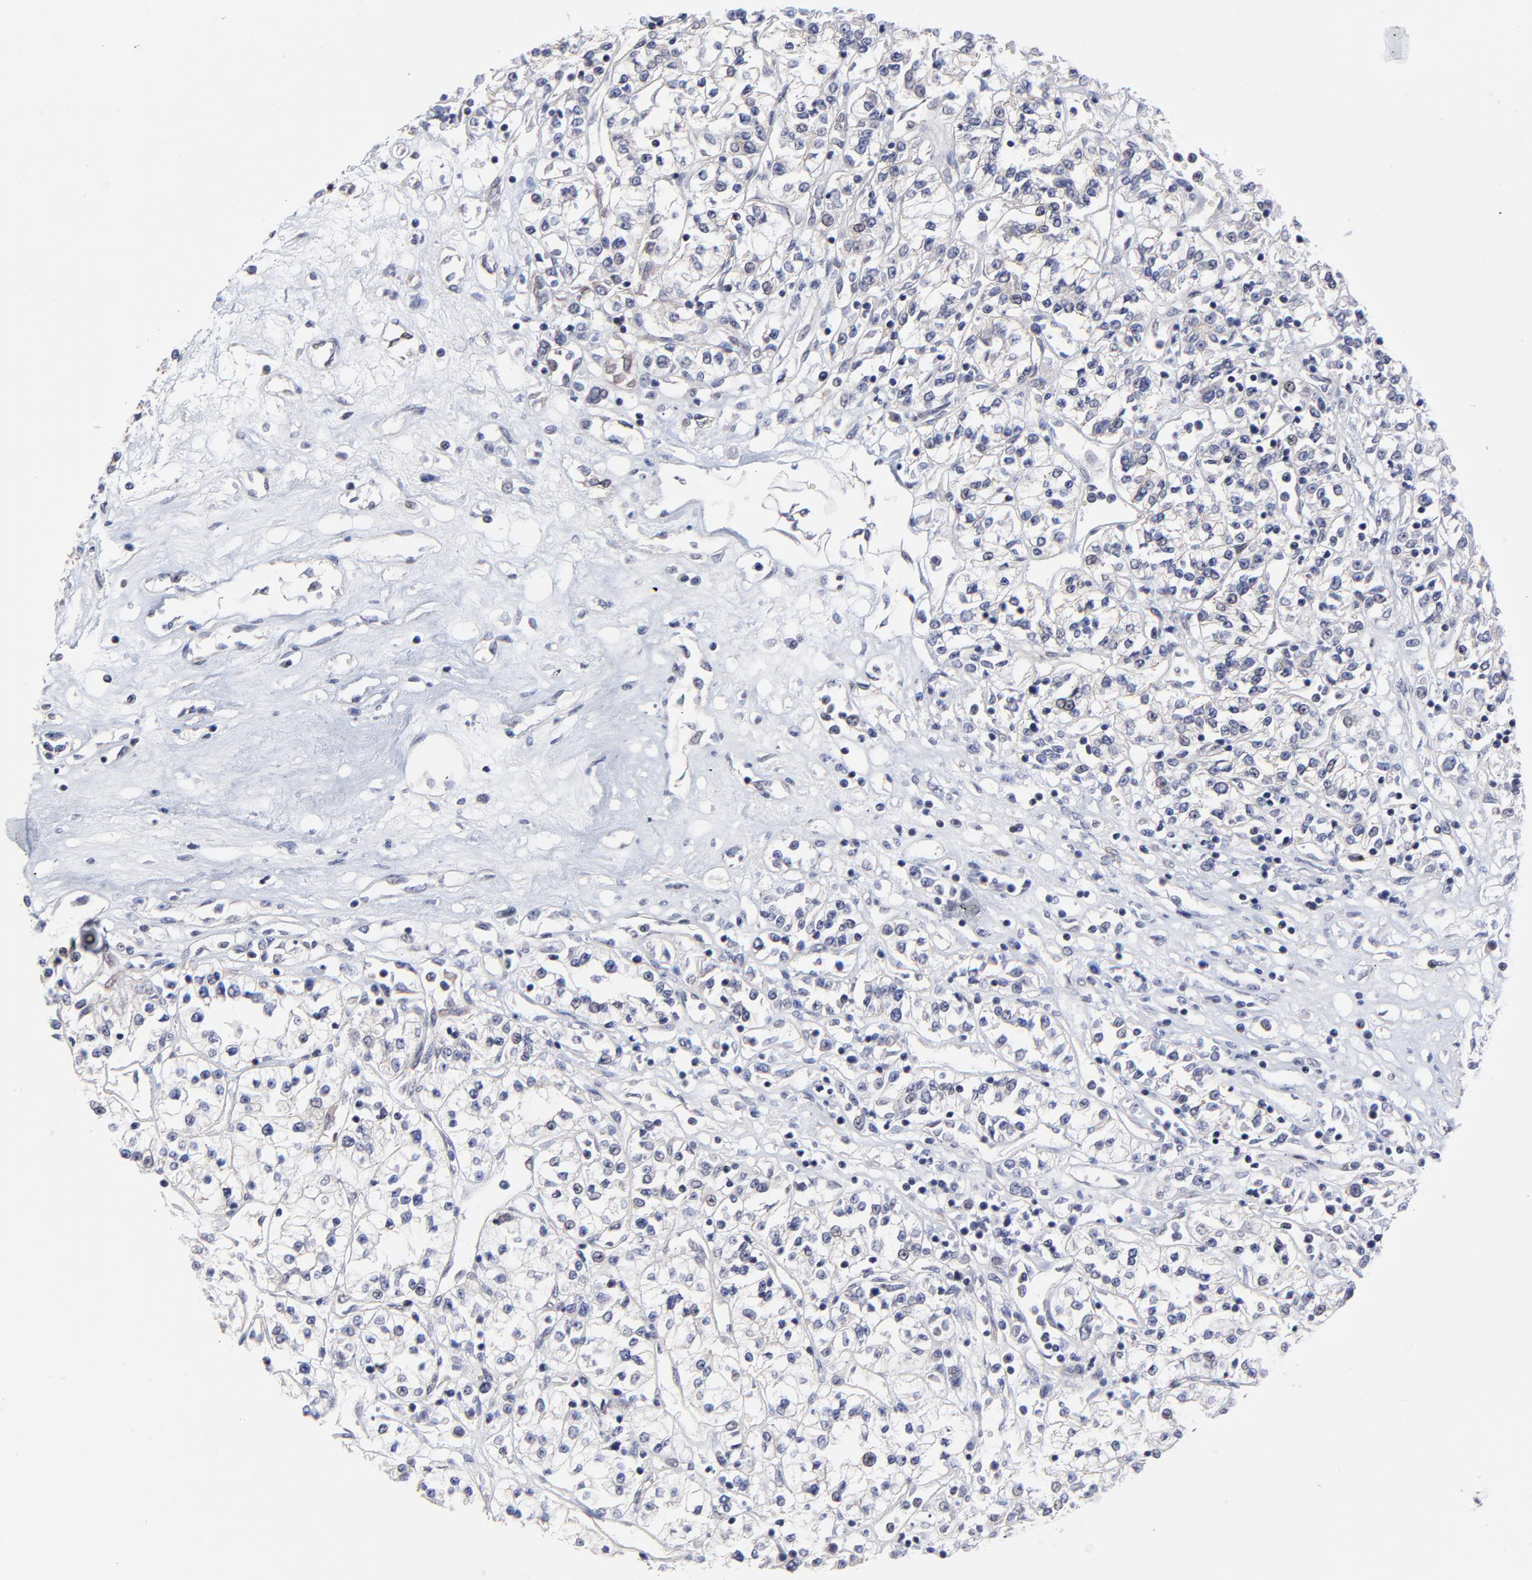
{"staining": {"intensity": "negative", "quantity": "none", "location": "none"}, "tissue": "renal cancer", "cell_type": "Tumor cells", "image_type": "cancer", "snomed": [{"axis": "morphology", "description": "Adenocarcinoma, NOS"}, {"axis": "topography", "description": "Kidney"}], "caption": "Adenocarcinoma (renal) was stained to show a protein in brown. There is no significant expression in tumor cells.", "gene": "FBXO8", "patient": {"sex": "female", "age": 76}}